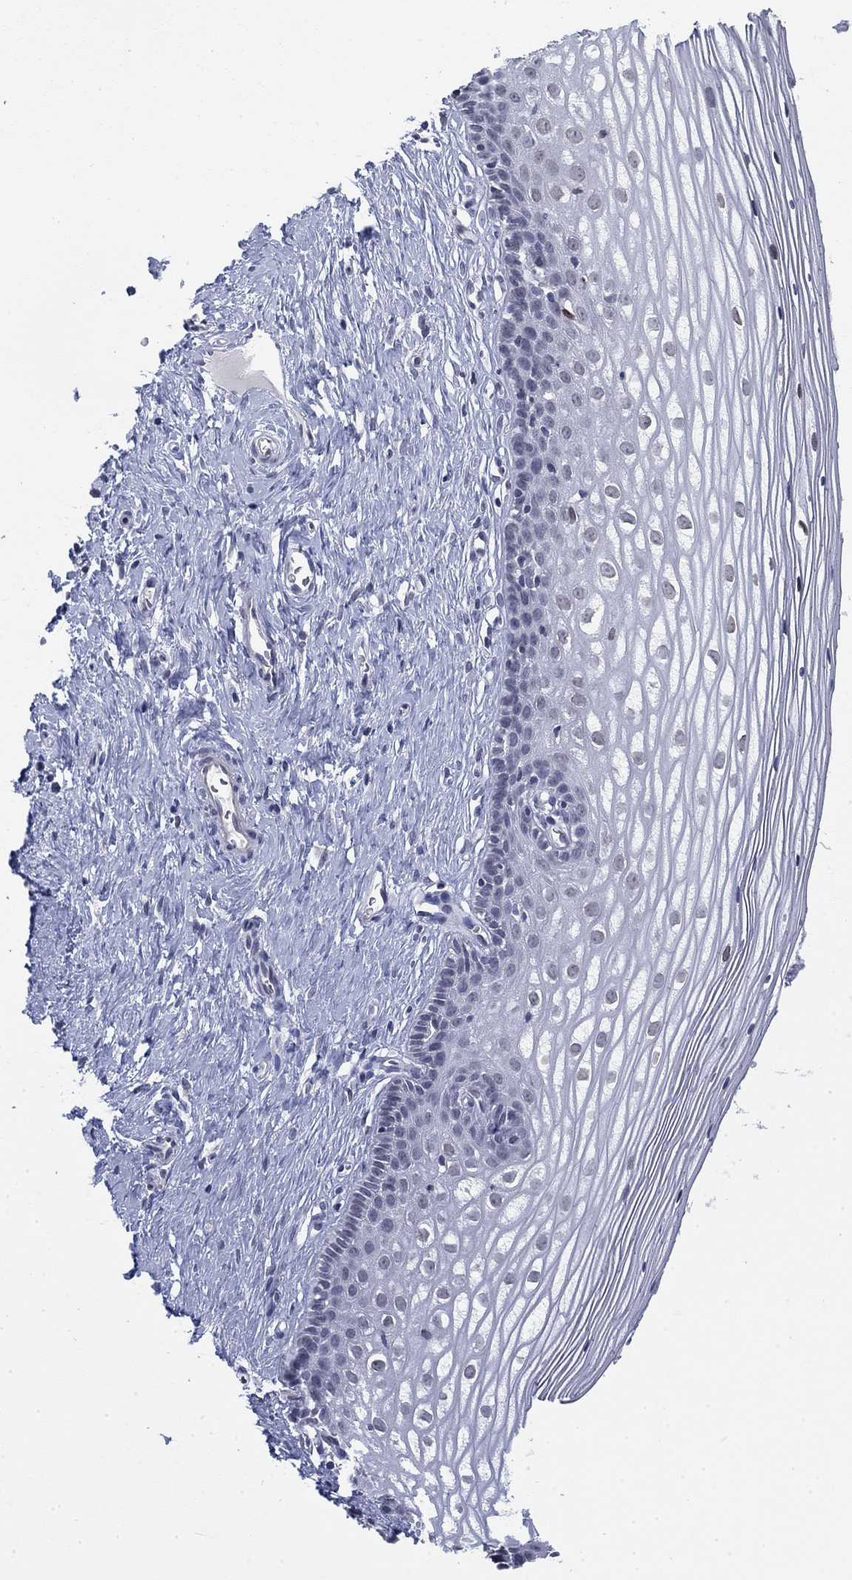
{"staining": {"intensity": "negative", "quantity": "none", "location": "none"}, "tissue": "cervix", "cell_type": "Glandular cells", "image_type": "normal", "snomed": [{"axis": "morphology", "description": "Normal tissue, NOS"}, {"axis": "topography", "description": "Cervix"}], "caption": "Glandular cells show no significant protein staining in unremarkable cervix. (Brightfield microscopy of DAB IHC at high magnification).", "gene": "TOR1AIP1", "patient": {"sex": "female", "age": 40}}